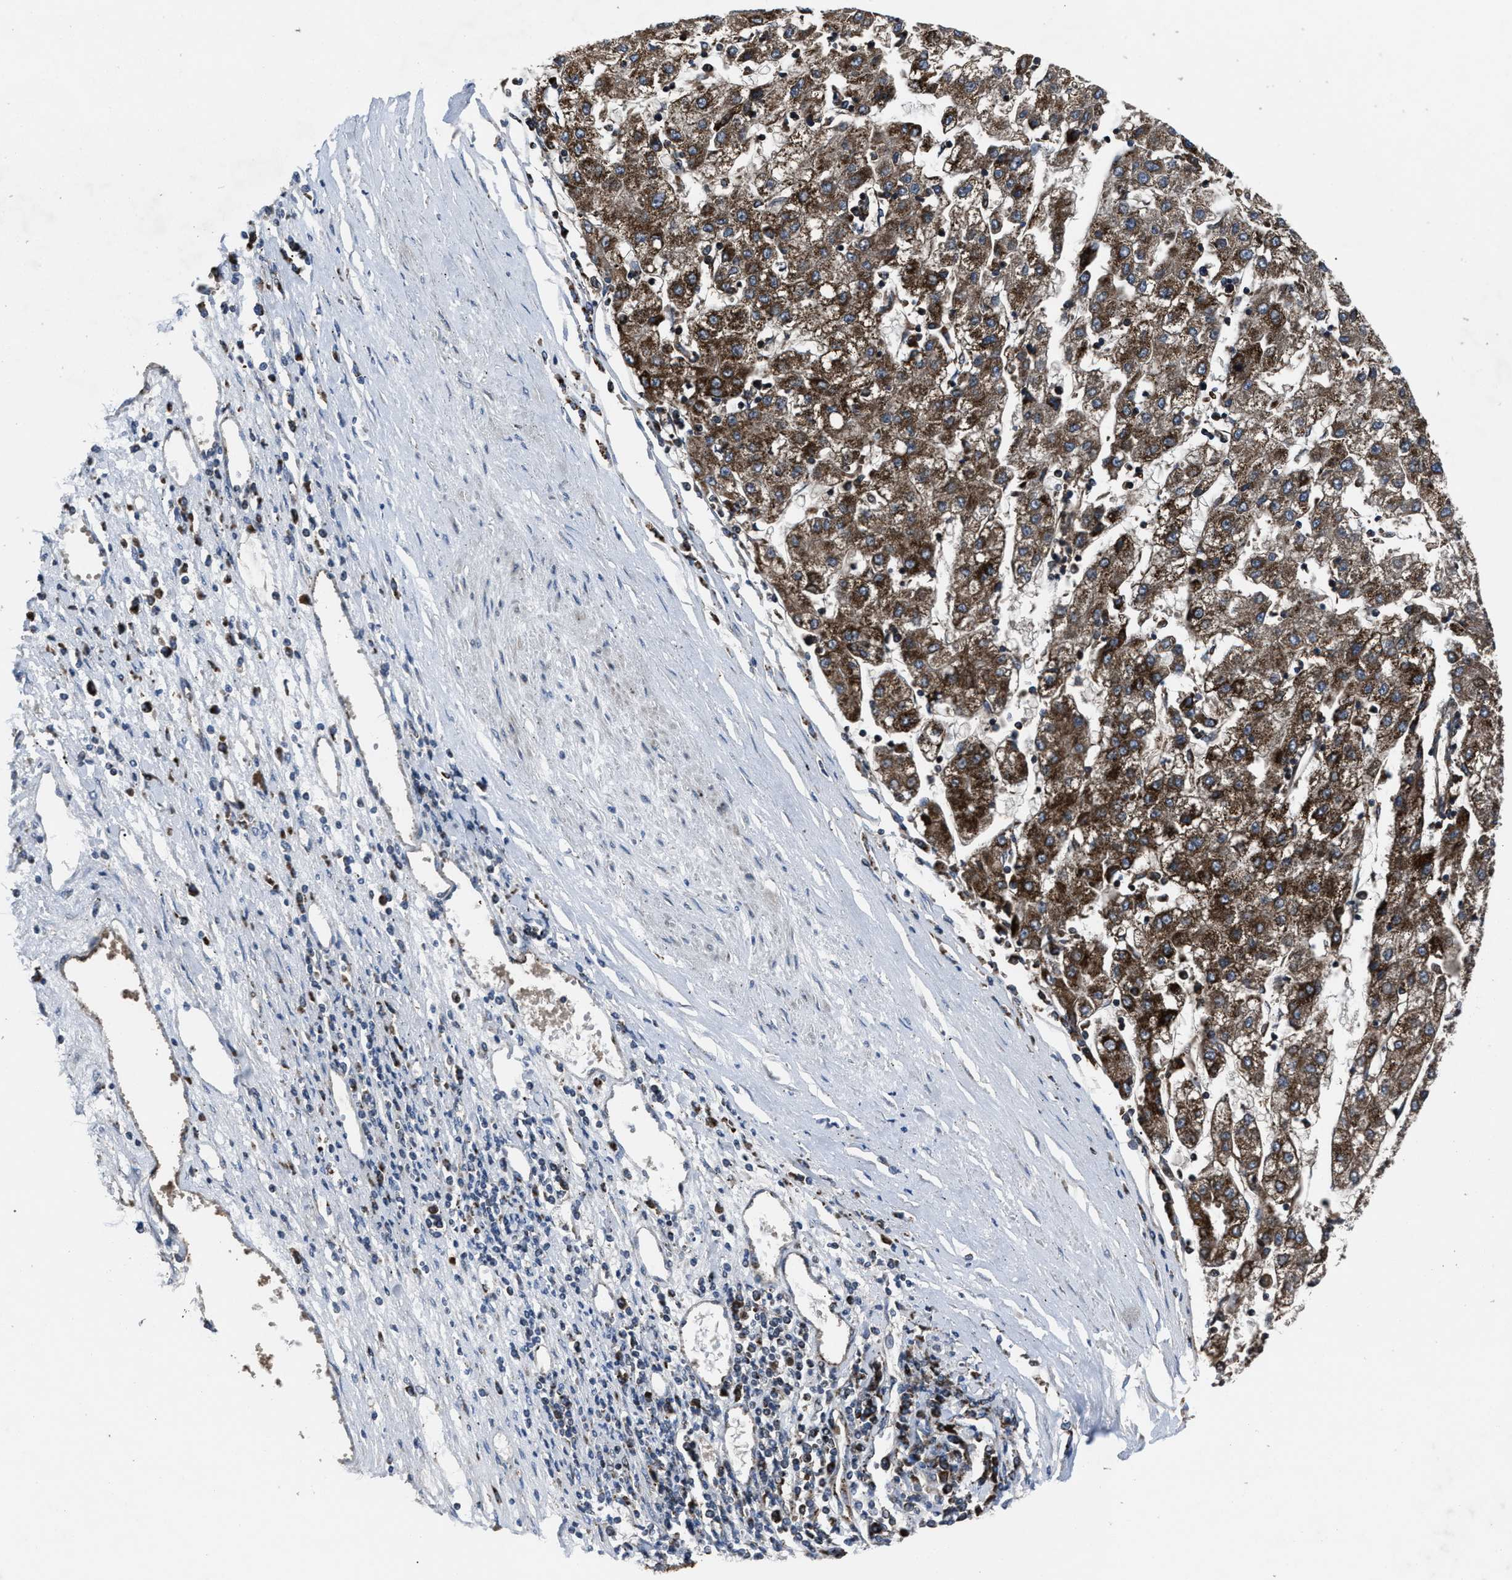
{"staining": {"intensity": "strong", "quantity": ">75%", "location": "cytoplasmic/membranous"}, "tissue": "liver cancer", "cell_type": "Tumor cells", "image_type": "cancer", "snomed": [{"axis": "morphology", "description": "Carcinoma, Hepatocellular, NOS"}, {"axis": "topography", "description": "Liver"}], "caption": "Strong cytoplasmic/membranous positivity for a protein is appreciated in approximately >75% of tumor cells of liver hepatocellular carcinoma using immunohistochemistry.", "gene": "PASK", "patient": {"sex": "male", "age": 72}}